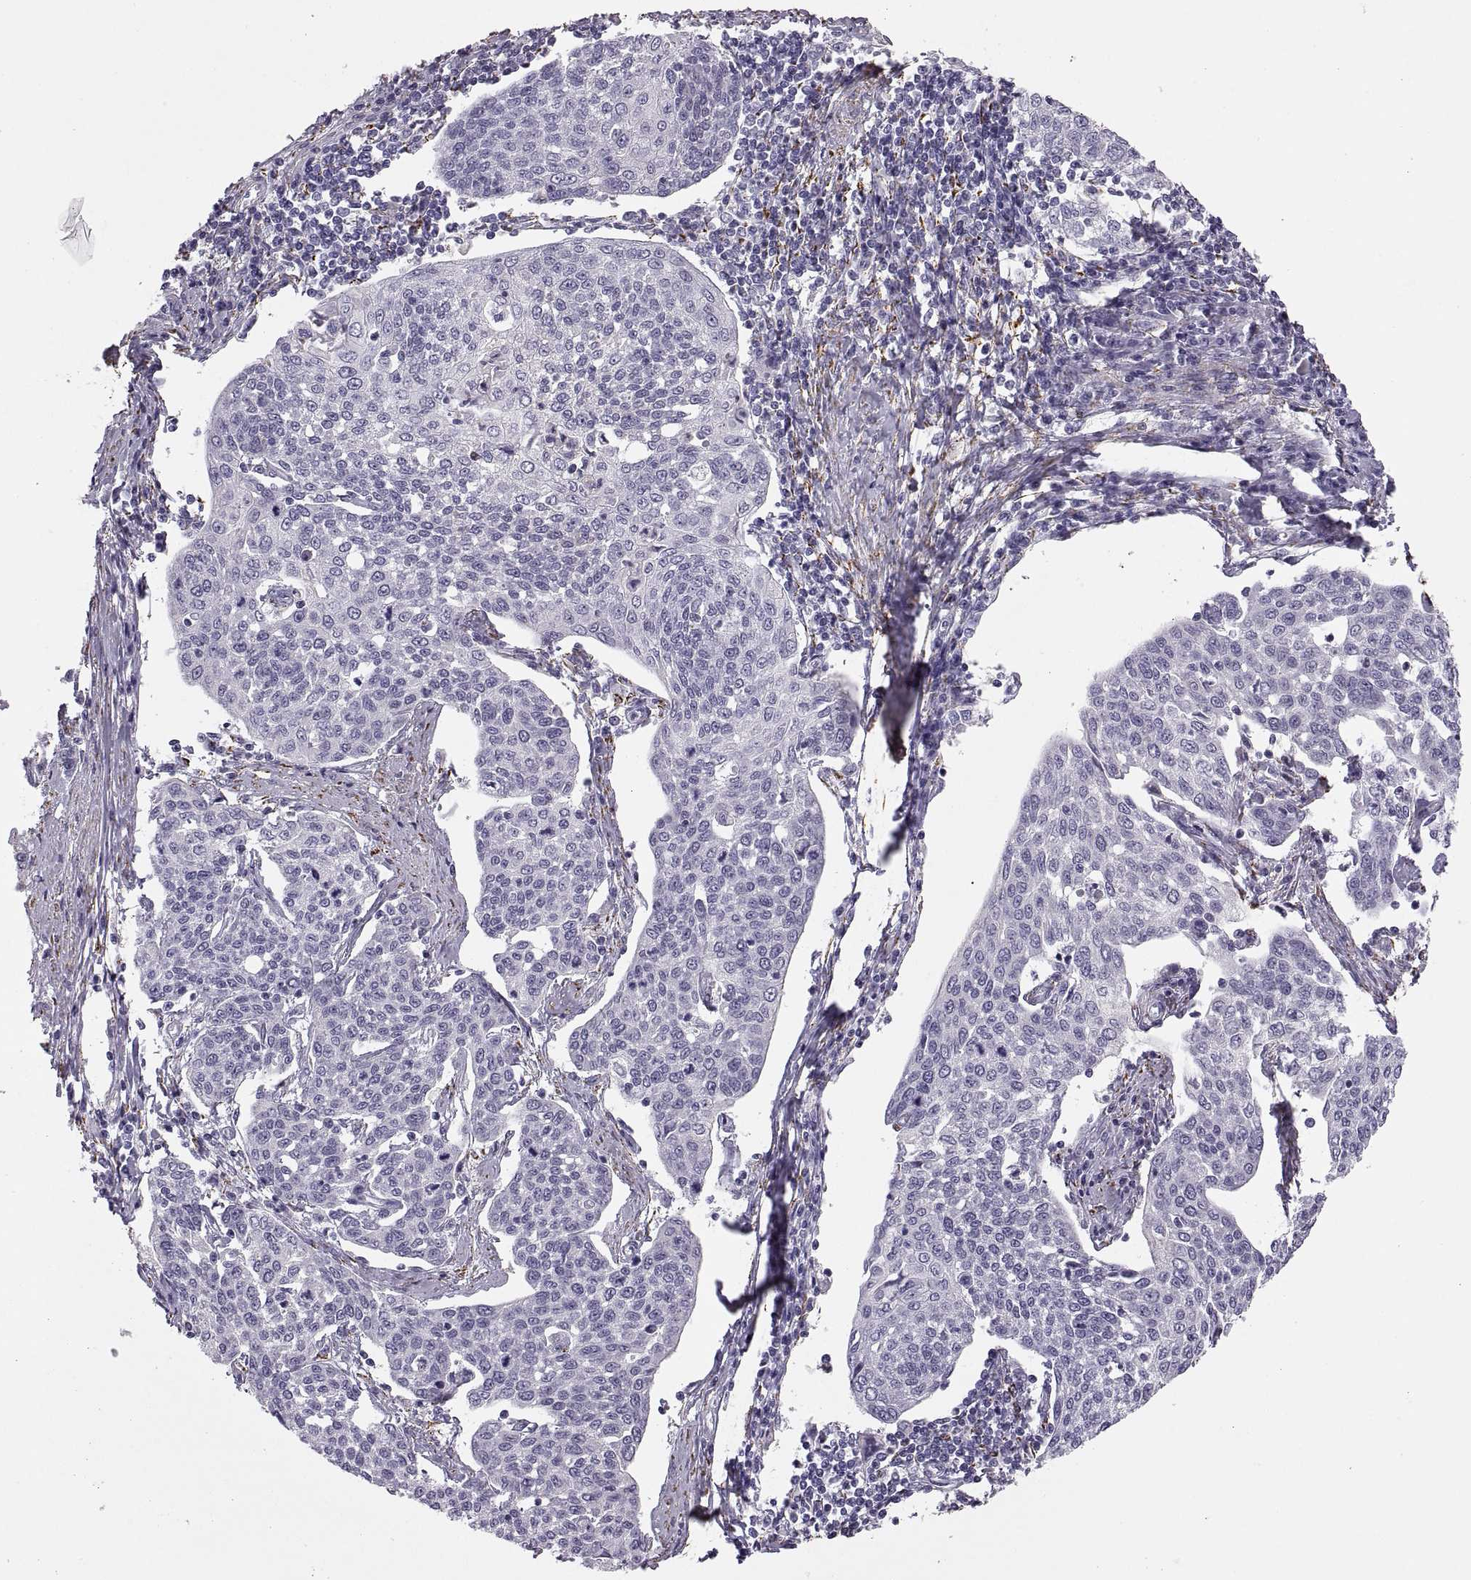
{"staining": {"intensity": "negative", "quantity": "none", "location": "none"}, "tissue": "cervical cancer", "cell_type": "Tumor cells", "image_type": "cancer", "snomed": [{"axis": "morphology", "description": "Squamous cell carcinoma, NOS"}, {"axis": "topography", "description": "Cervix"}], "caption": "IHC micrograph of neoplastic tissue: cervical cancer (squamous cell carcinoma) stained with DAB displays no significant protein staining in tumor cells.", "gene": "COL9A3", "patient": {"sex": "female", "age": 34}}